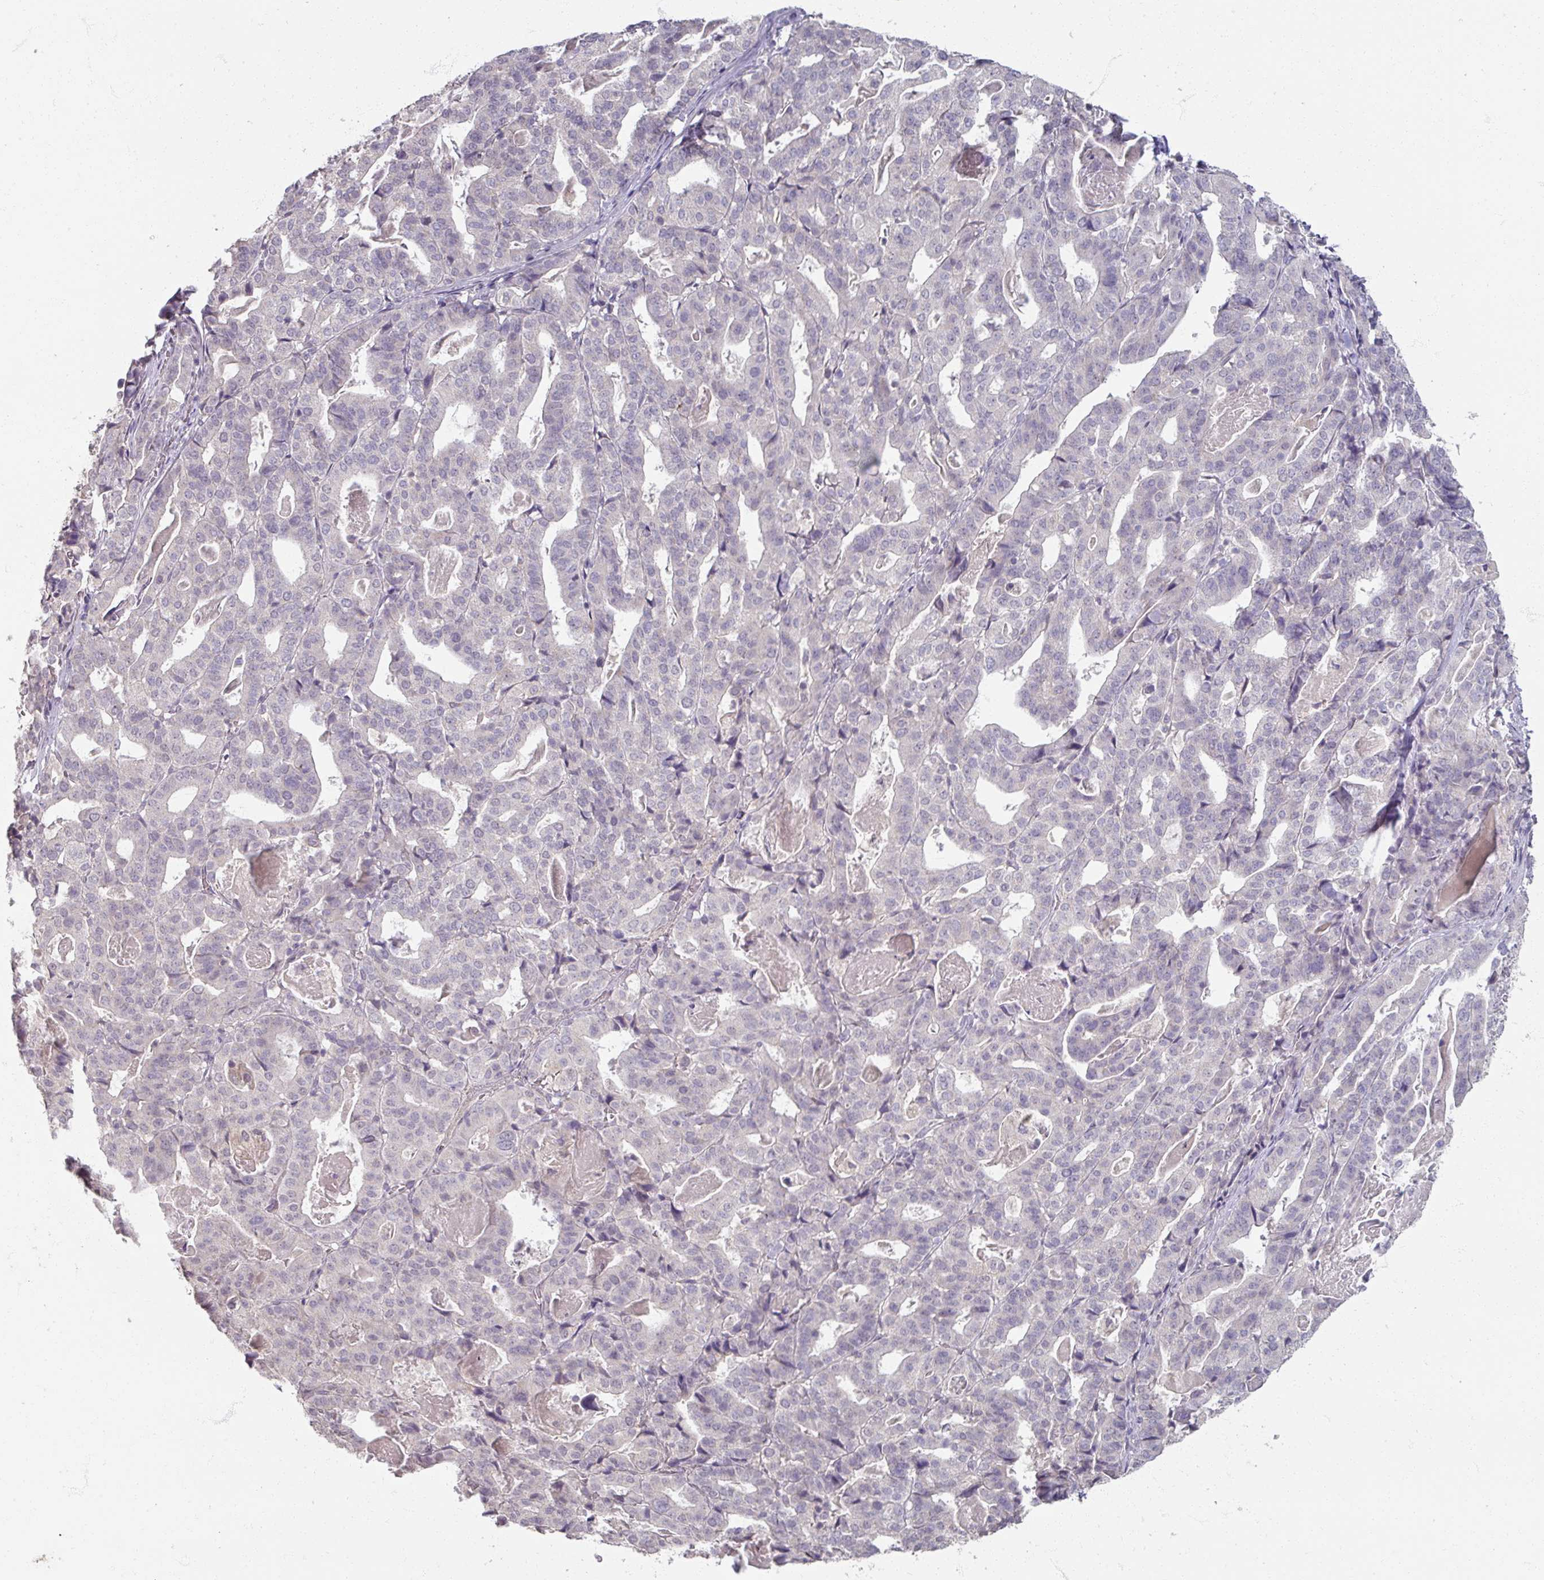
{"staining": {"intensity": "negative", "quantity": "none", "location": "none"}, "tissue": "stomach cancer", "cell_type": "Tumor cells", "image_type": "cancer", "snomed": [{"axis": "morphology", "description": "Adenocarcinoma, NOS"}, {"axis": "topography", "description": "Stomach"}], "caption": "Stomach cancer was stained to show a protein in brown. There is no significant staining in tumor cells.", "gene": "SOX11", "patient": {"sex": "male", "age": 48}}